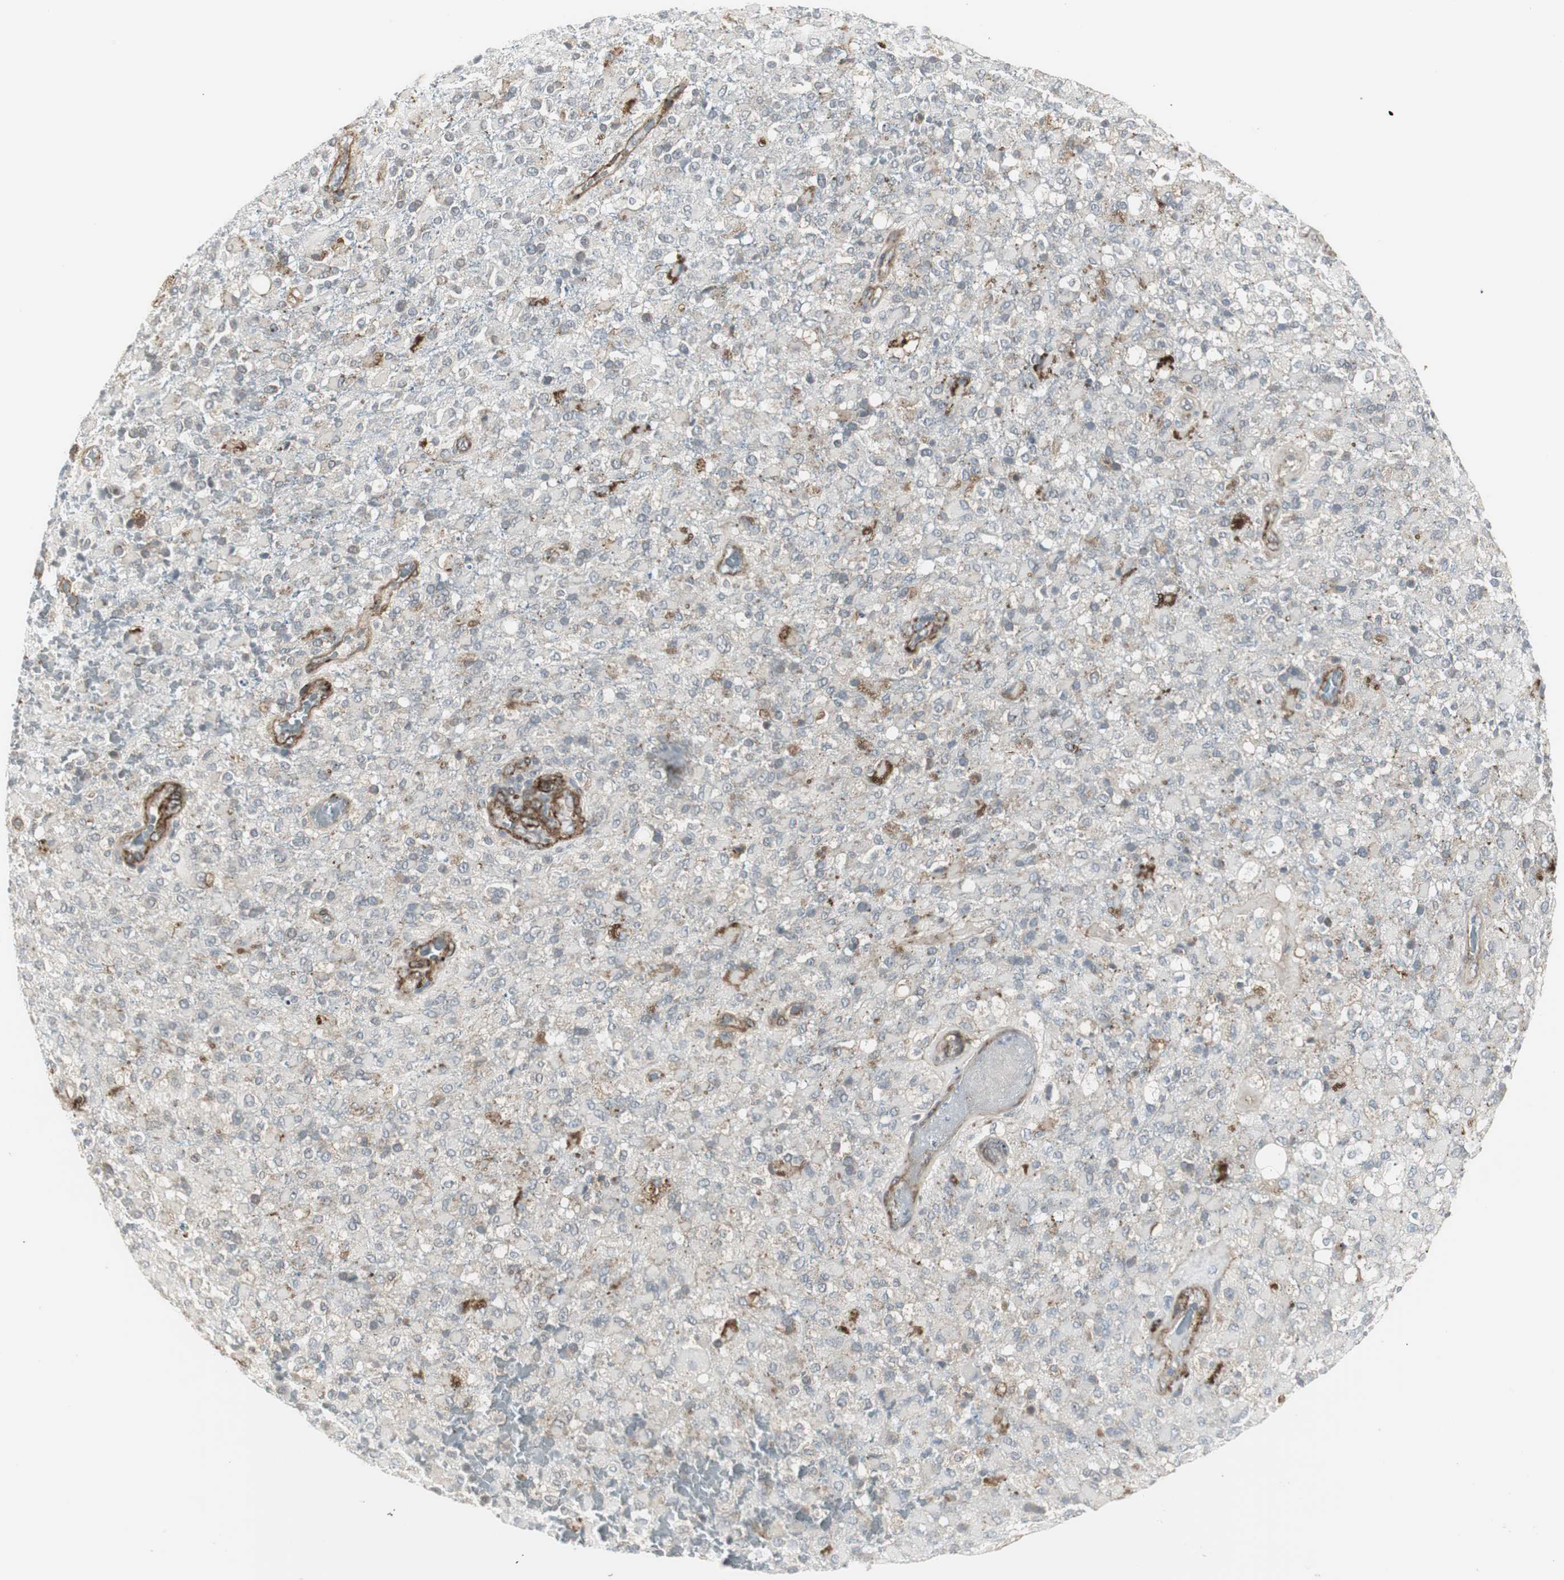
{"staining": {"intensity": "weak", "quantity": "<25%", "location": "cytoplasmic/membranous"}, "tissue": "glioma", "cell_type": "Tumor cells", "image_type": "cancer", "snomed": [{"axis": "morphology", "description": "Glioma, malignant, High grade"}, {"axis": "topography", "description": "Brain"}], "caption": "Tumor cells are negative for brown protein staining in malignant glioma (high-grade).", "gene": "SCYL3", "patient": {"sex": "male", "age": 71}}